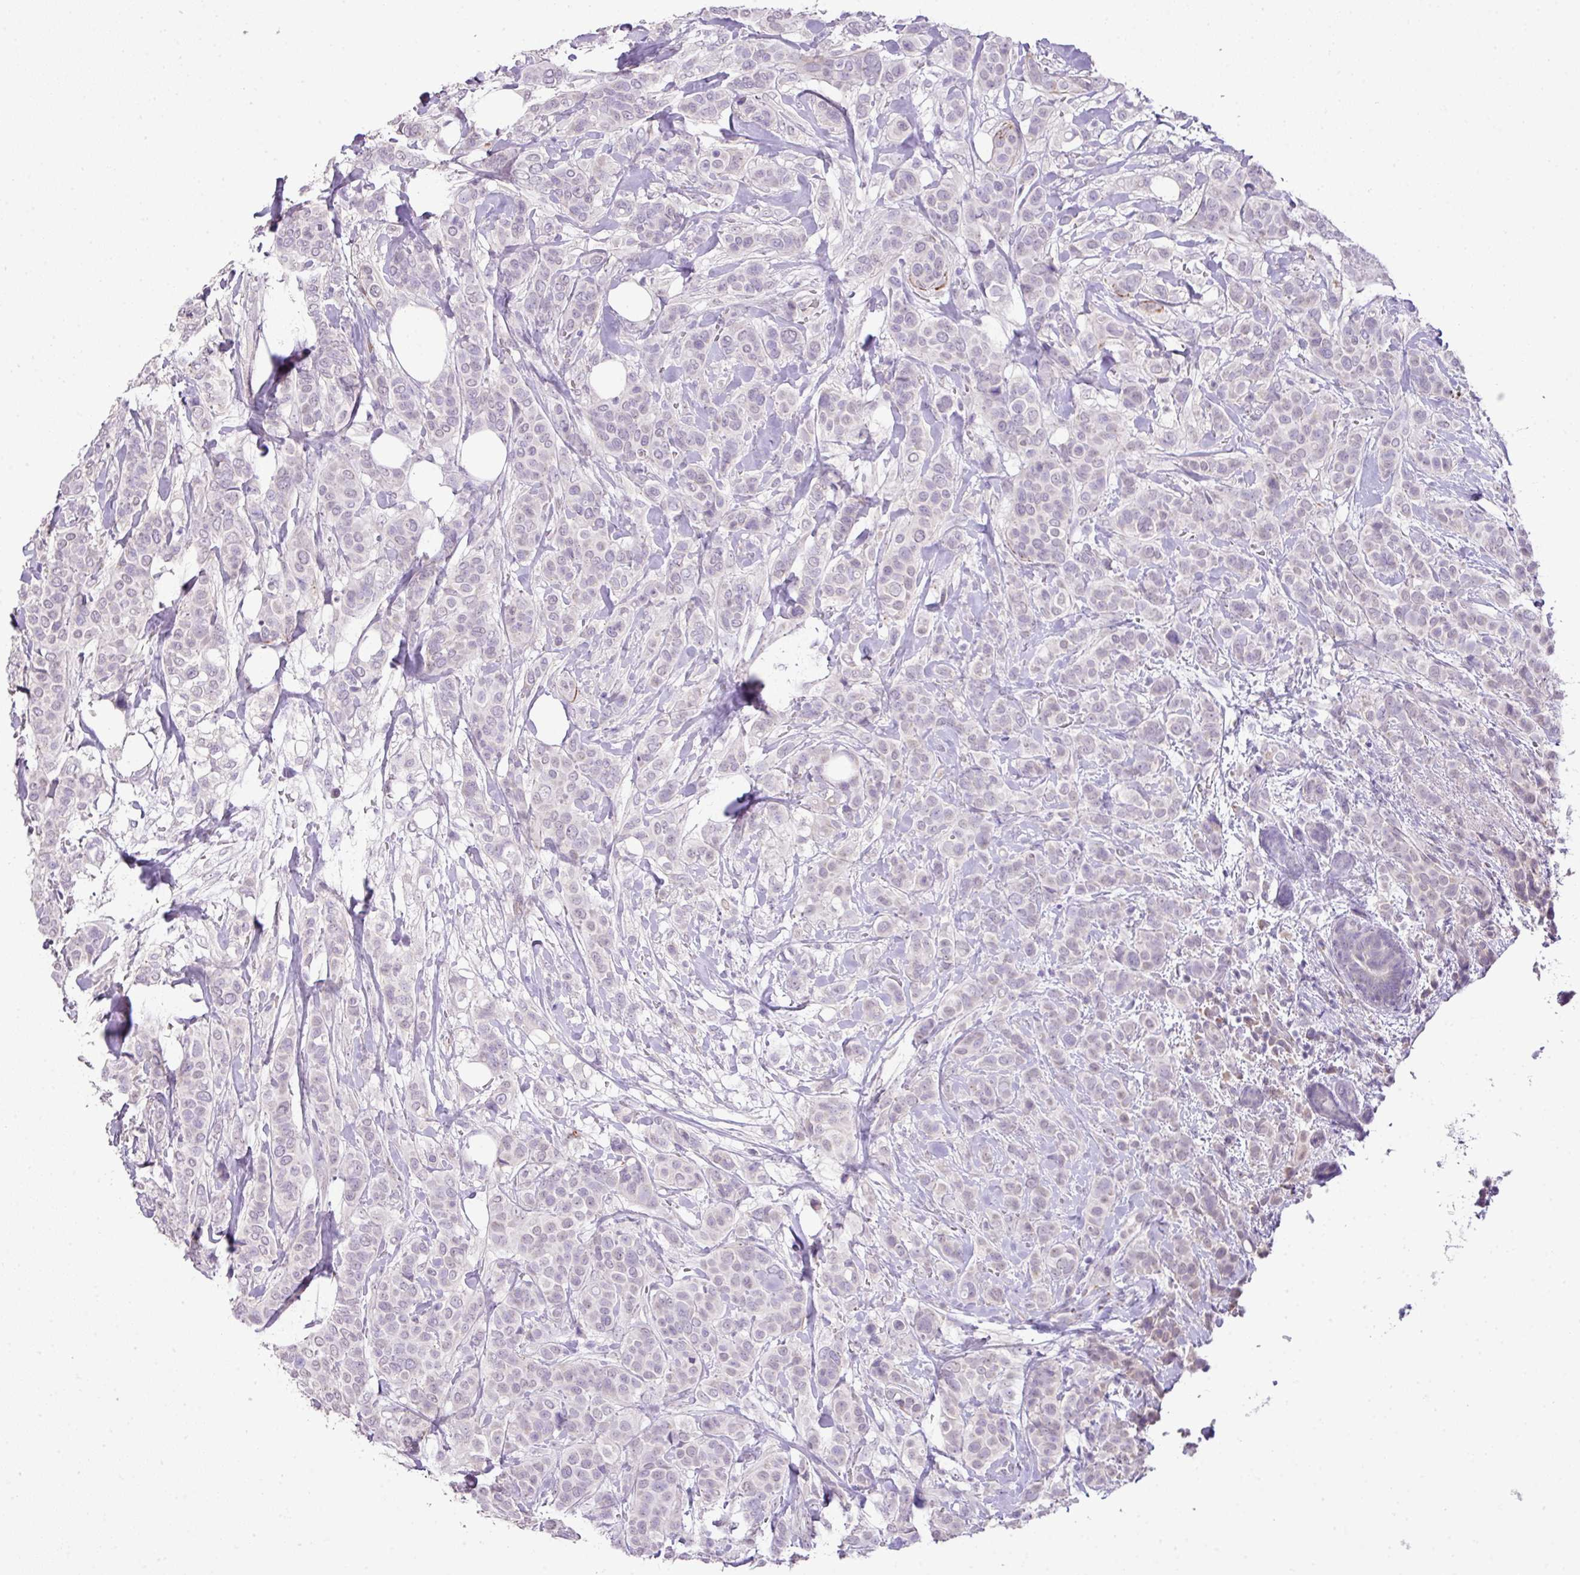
{"staining": {"intensity": "negative", "quantity": "none", "location": "none"}, "tissue": "breast cancer", "cell_type": "Tumor cells", "image_type": "cancer", "snomed": [{"axis": "morphology", "description": "Lobular carcinoma"}, {"axis": "topography", "description": "Breast"}], "caption": "Tumor cells are negative for brown protein staining in breast cancer.", "gene": "DIP2A", "patient": {"sex": "female", "age": 51}}